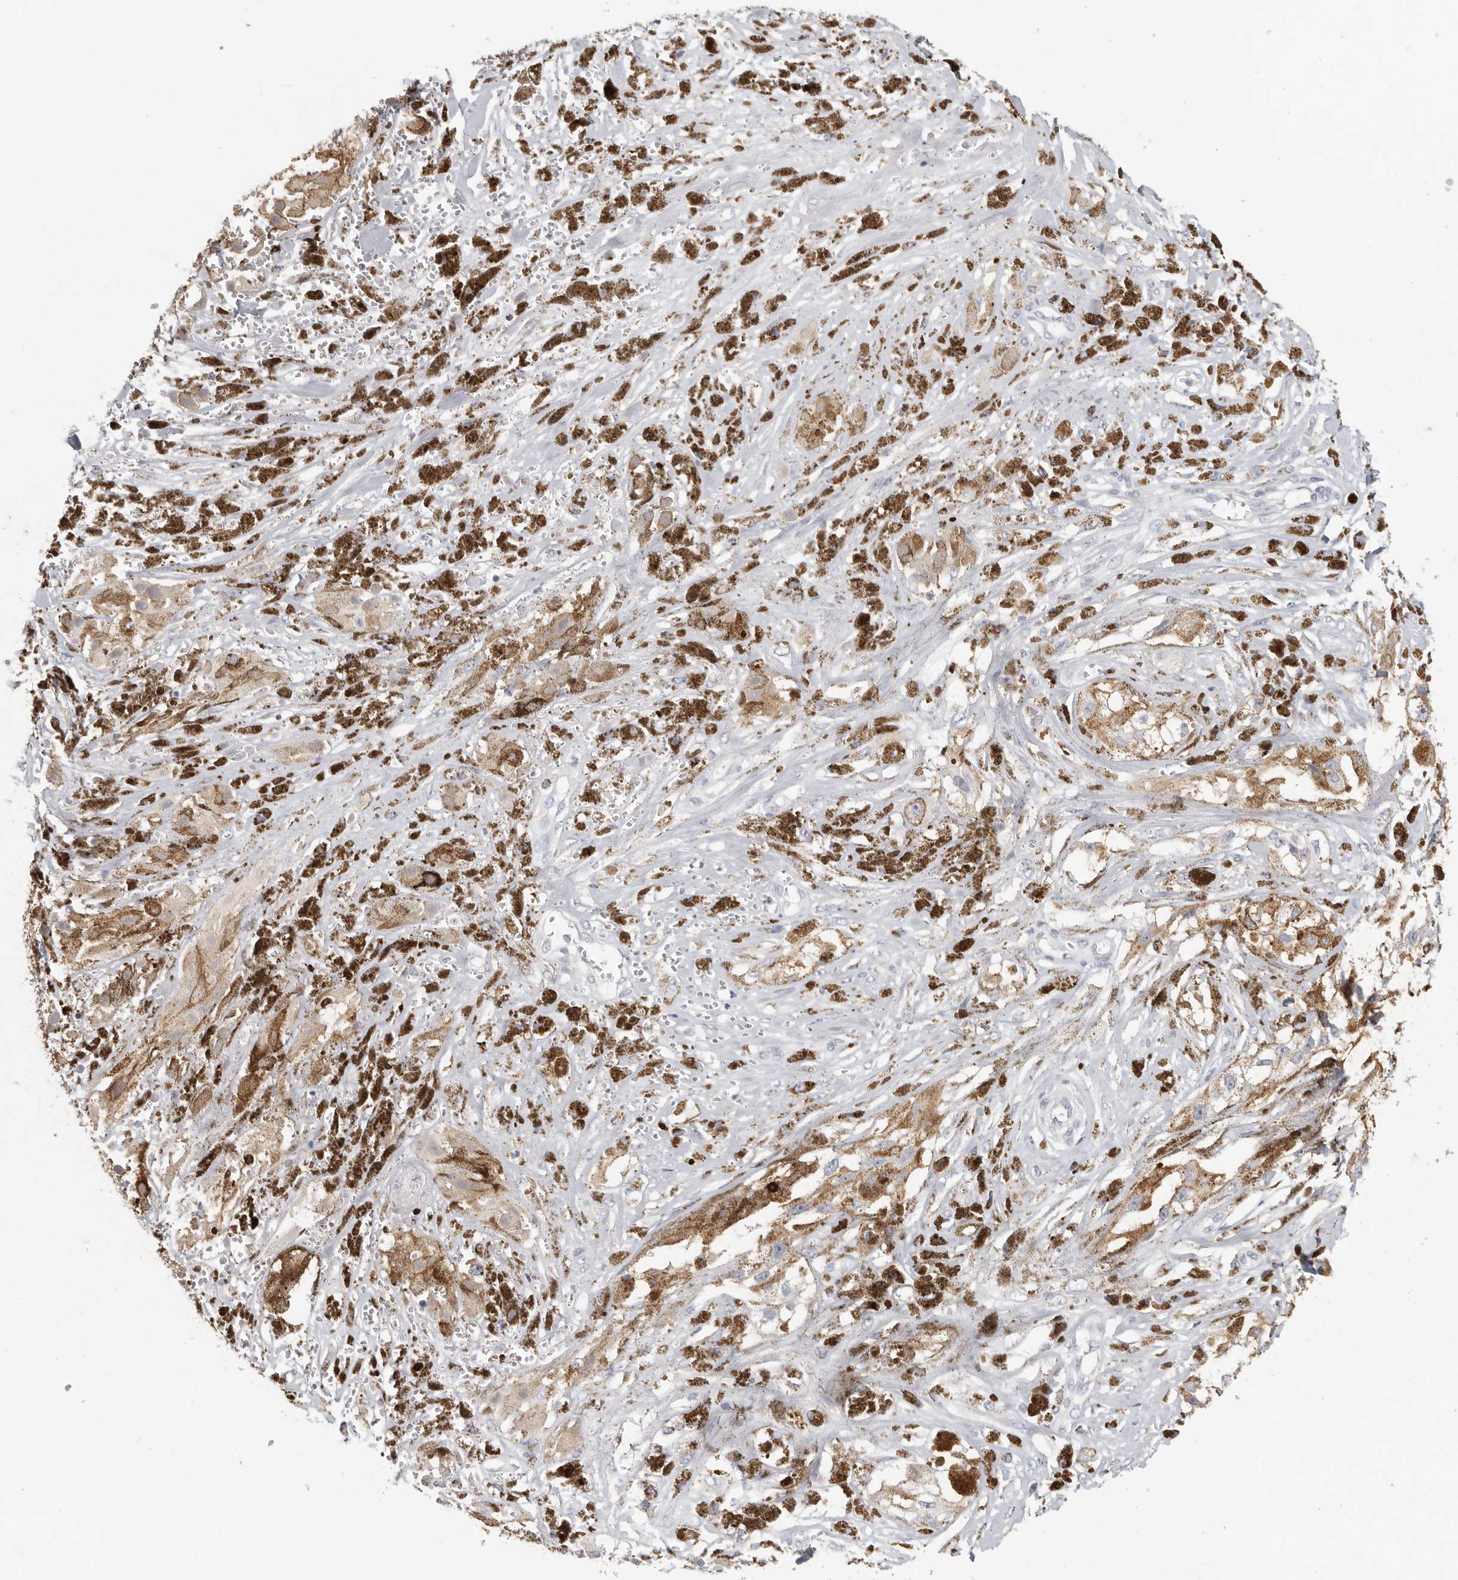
{"staining": {"intensity": "weak", "quantity": ">75%", "location": "cytoplasmic/membranous"}, "tissue": "melanoma", "cell_type": "Tumor cells", "image_type": "cancer", "snomed": [{"axis": "morphology", "description": "Malignant melanoma, NOS"}, {"axis": "topography", "description": "Skin"}], "caption": "Weak cytoplasmic/membranous positivity for a protein is identified in about >75% of tumor cells of melanoma using IHC.", "gene": "DNAJC11", "patient": {"sex": "male", "age": 88}}